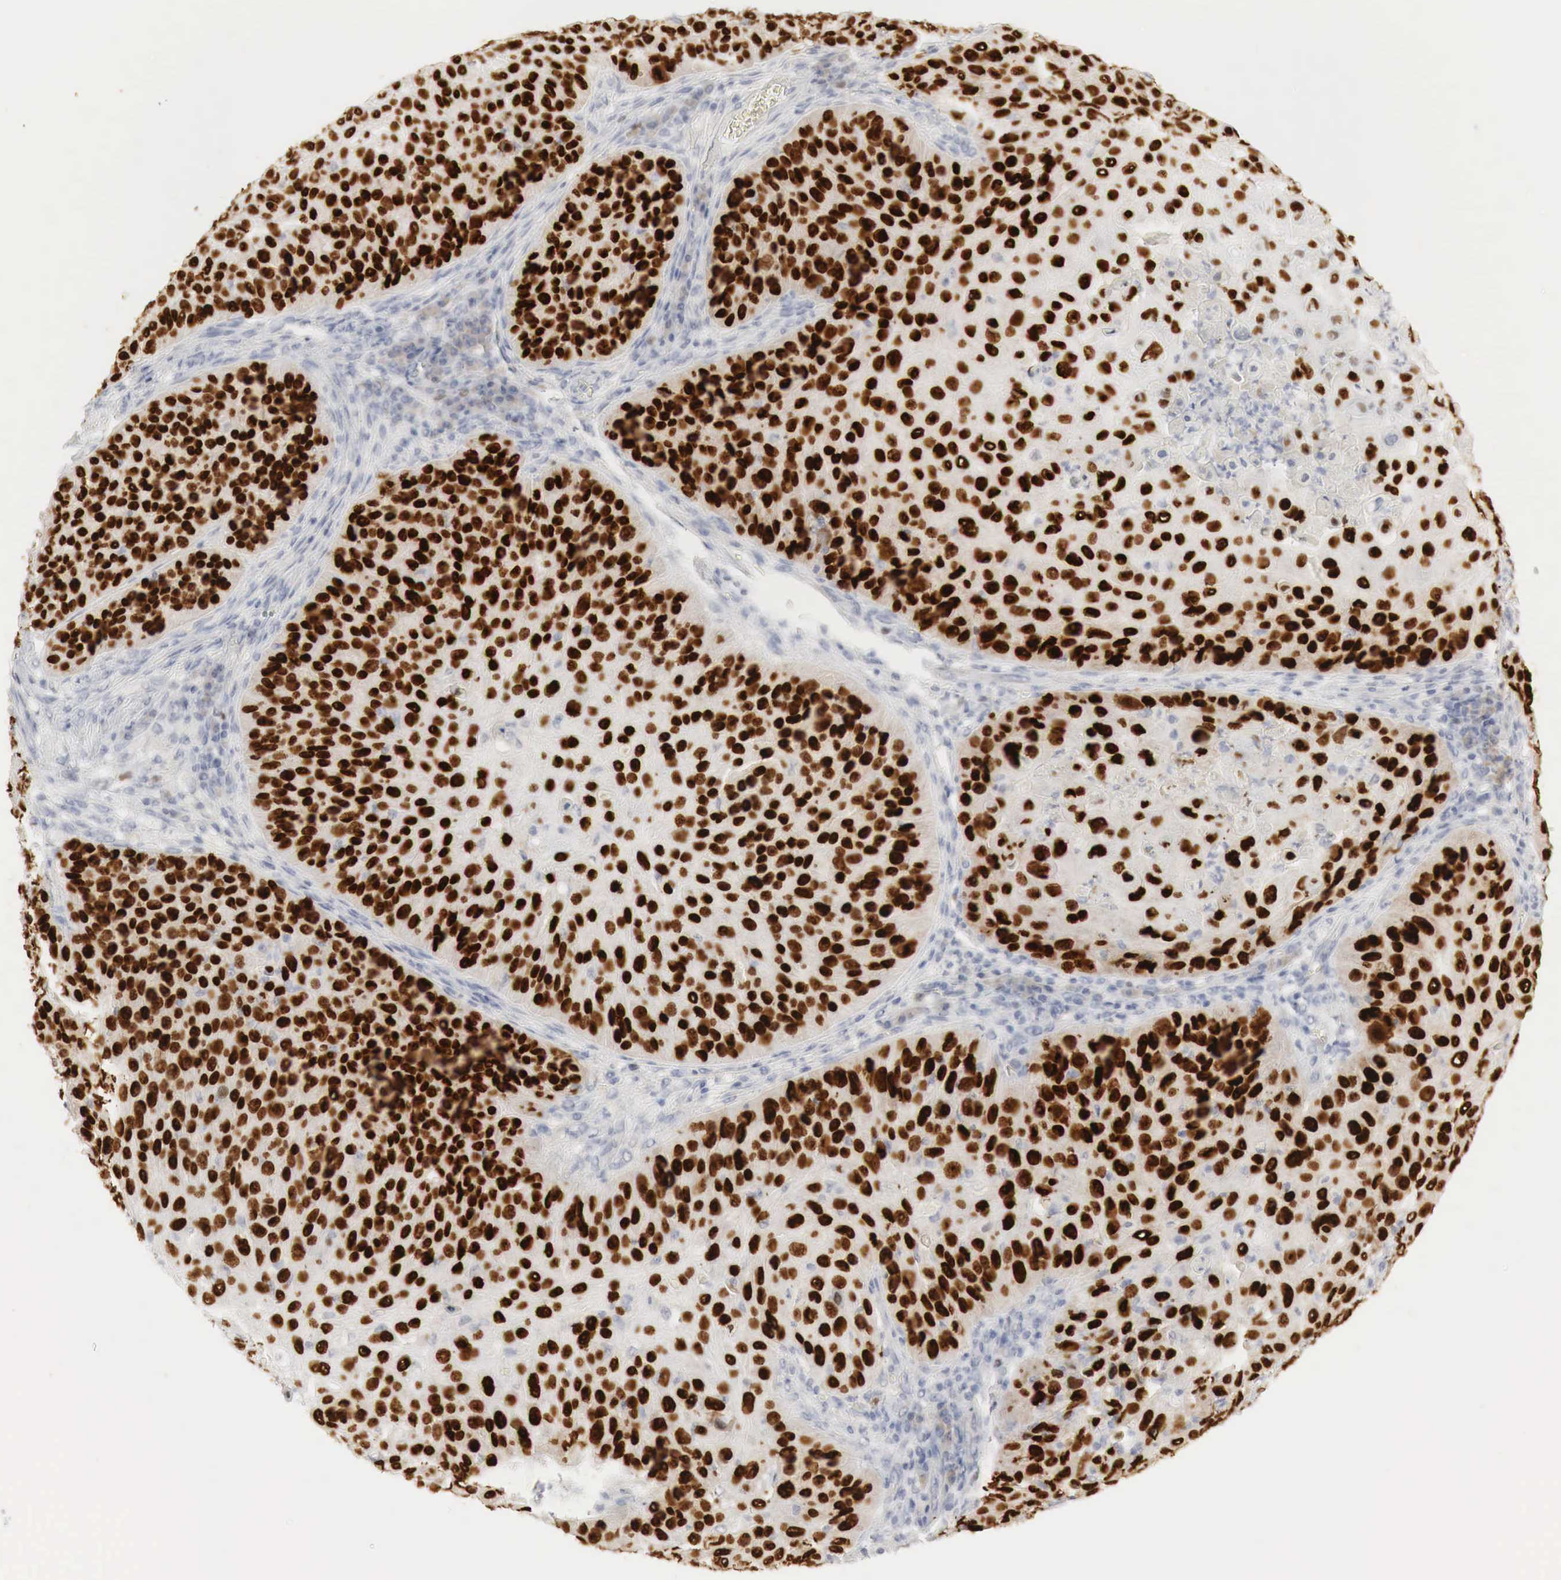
{"staining": {"intensity": "strong", "quantity": ">75%", "location": "nuclear"}, "tissue": "skin cancer", "cell_type": "Tumor cells", "image_type": "cancer", "snomed": [{"axis": "morphology", "description": "Squamous cell carcinoma, NOS"}, {"axis": "topography", "description": "Skin"}], "caption": "Skin cancer tissue displays strong nuclear positivity in about >75% of tumor cells, visualized by immunohistochemistry.", "gene": "TP63", "patient": {"sex": "male", "age": 82}}